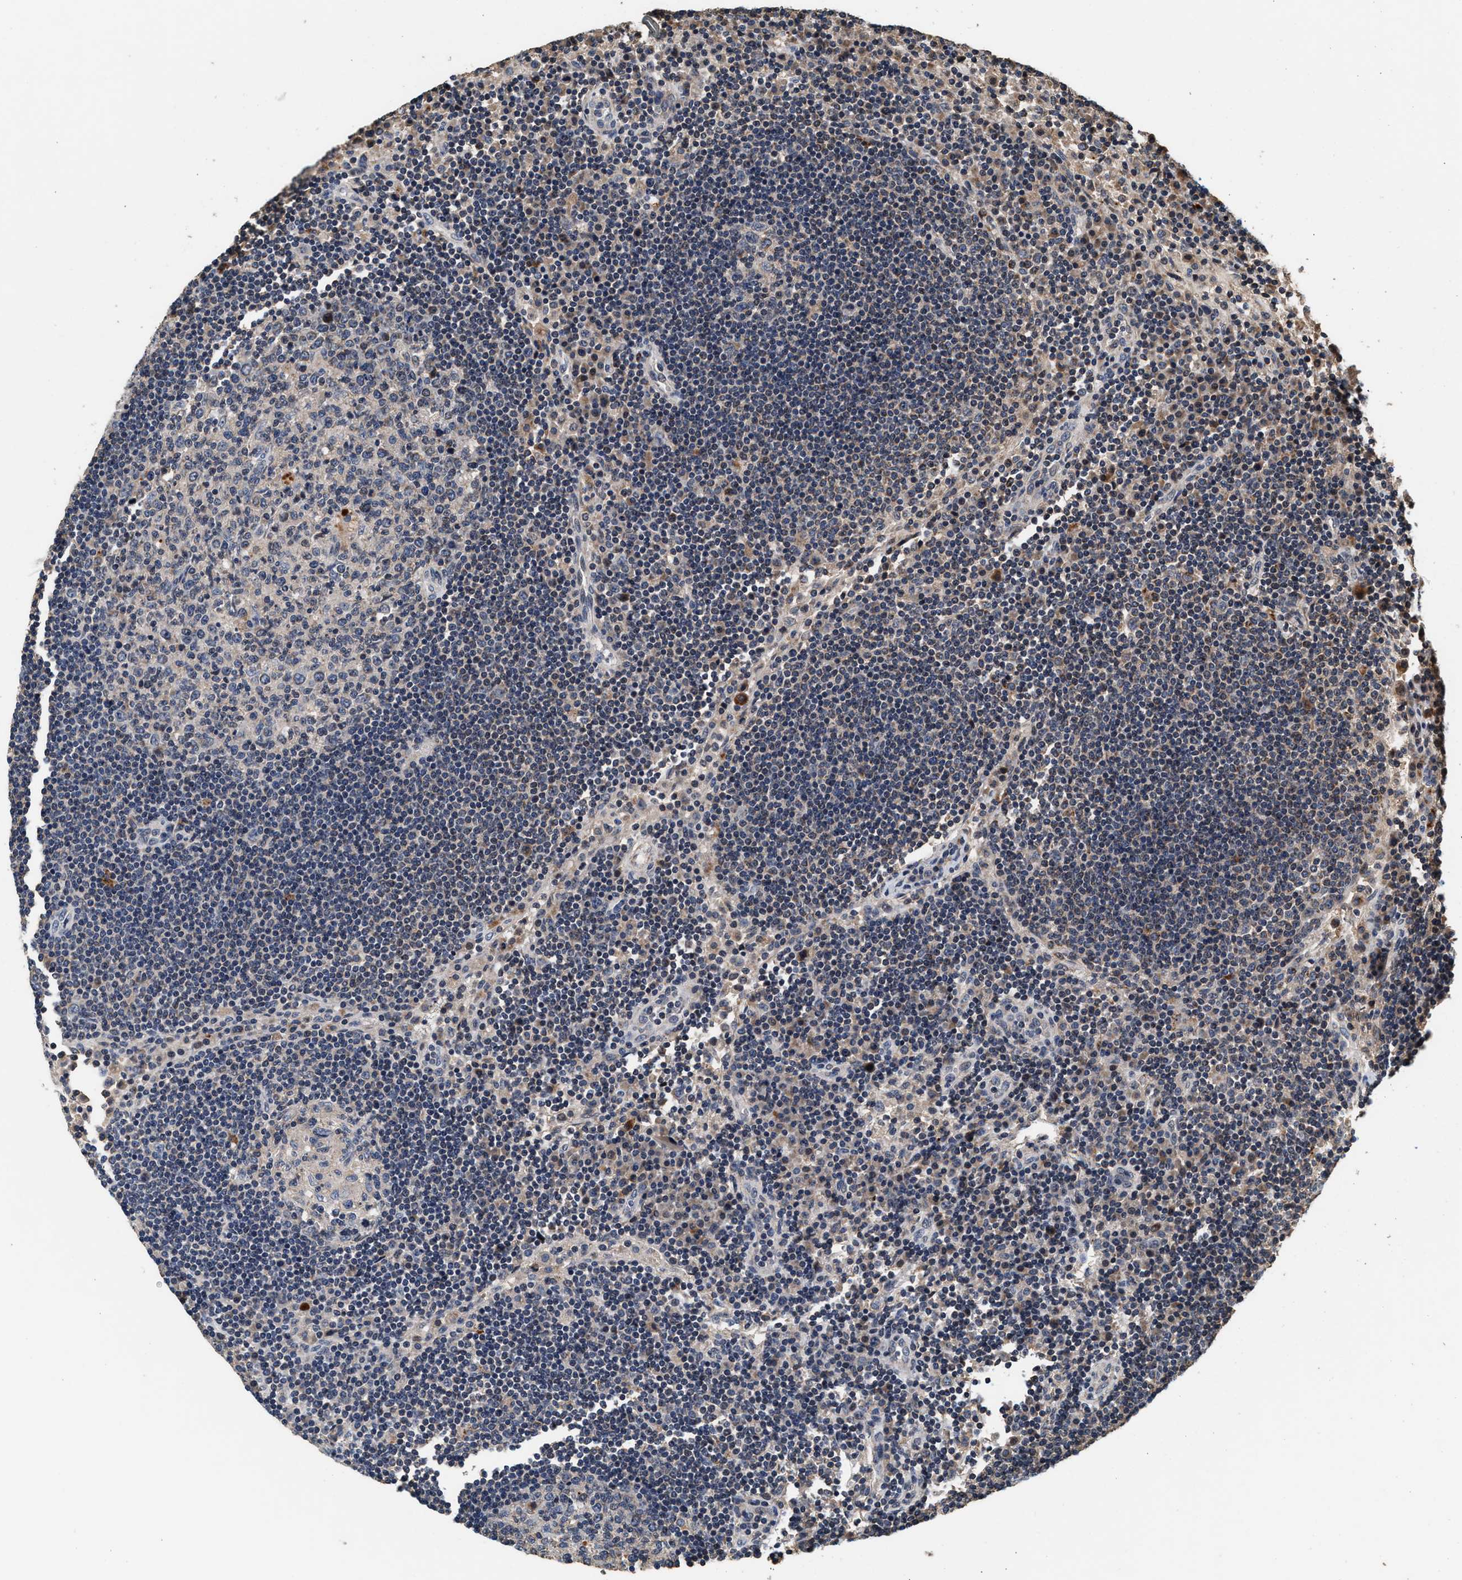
{"staining": {"intensity": "negative", "quantity": "none", "location": "none"}, "tissue": "lymph node", "cell_type": "Germinal center cells", "image_type": "normal", "snomed": [{"axis": "morphology", "description": "Normal tissue, NOS"}, {"axis": "topography", "description": "Lymph node"}], "caption": "High power microscopy image of an immunohistochemistry (IHC) image of unremarkable lymph node, revealing no significant staining in germinal center cells.", "gene": "PTGR3", "patient": {"sex": "female", "age": 53}}